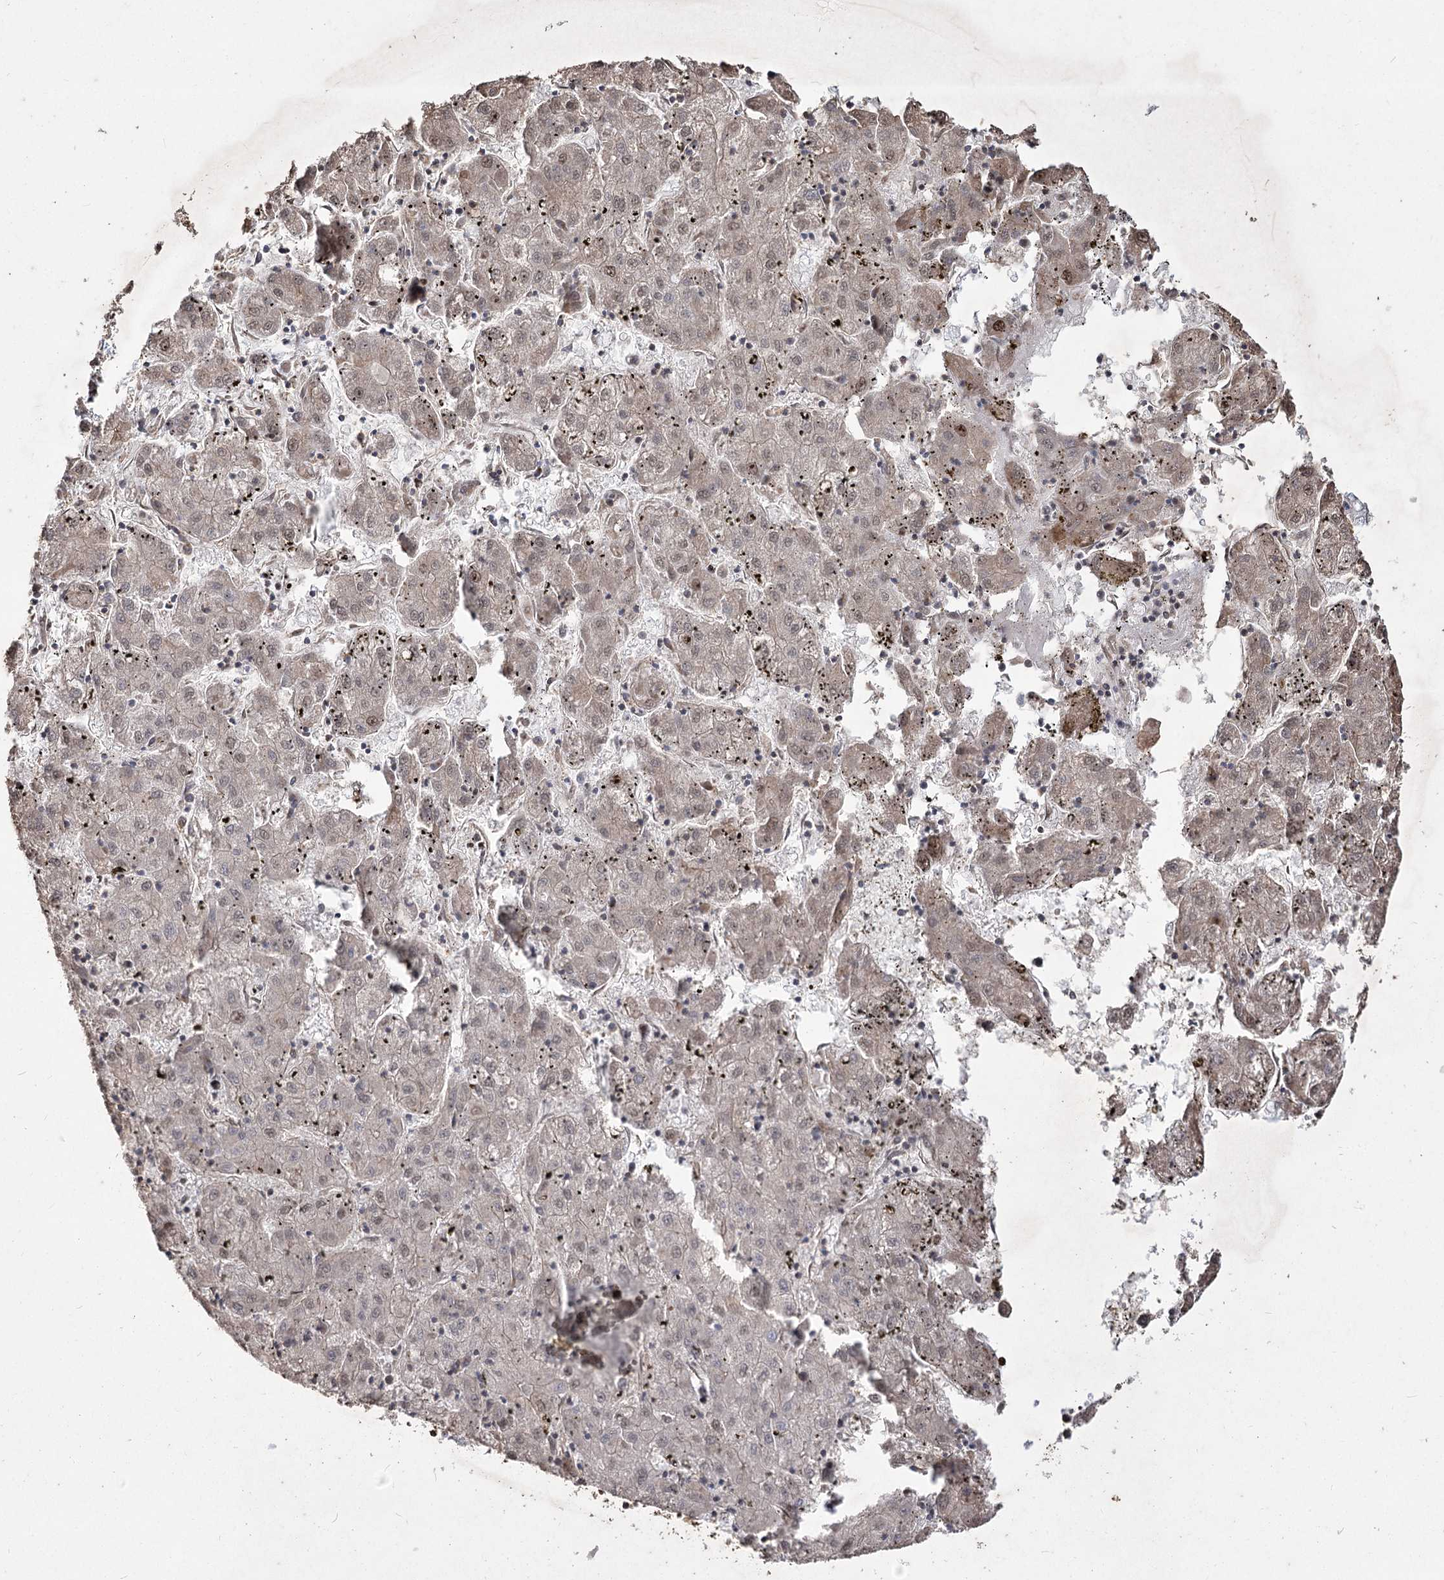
{"staining": {"intensity": "weak", "quantity": "<25%", "location": "nuclear"}, "tissue": "liver cancer", "cell_type": "Tumor cells", "image_type": "cancer", "snomed": [{"axis": "morphology", "description": "Carcinoma, Hepatocellular, NOS"}, {"axis": "topography", "description": "Liver"}], "caption": "Tumor cells are negative for brown protein staining in hepatocellular carcinoma (liver). (DAB immunohistochemistry (IHC) with hematoxylin counter stain).", "gene": "PRC1", "patient": {"sex": "male", "age": 72}}